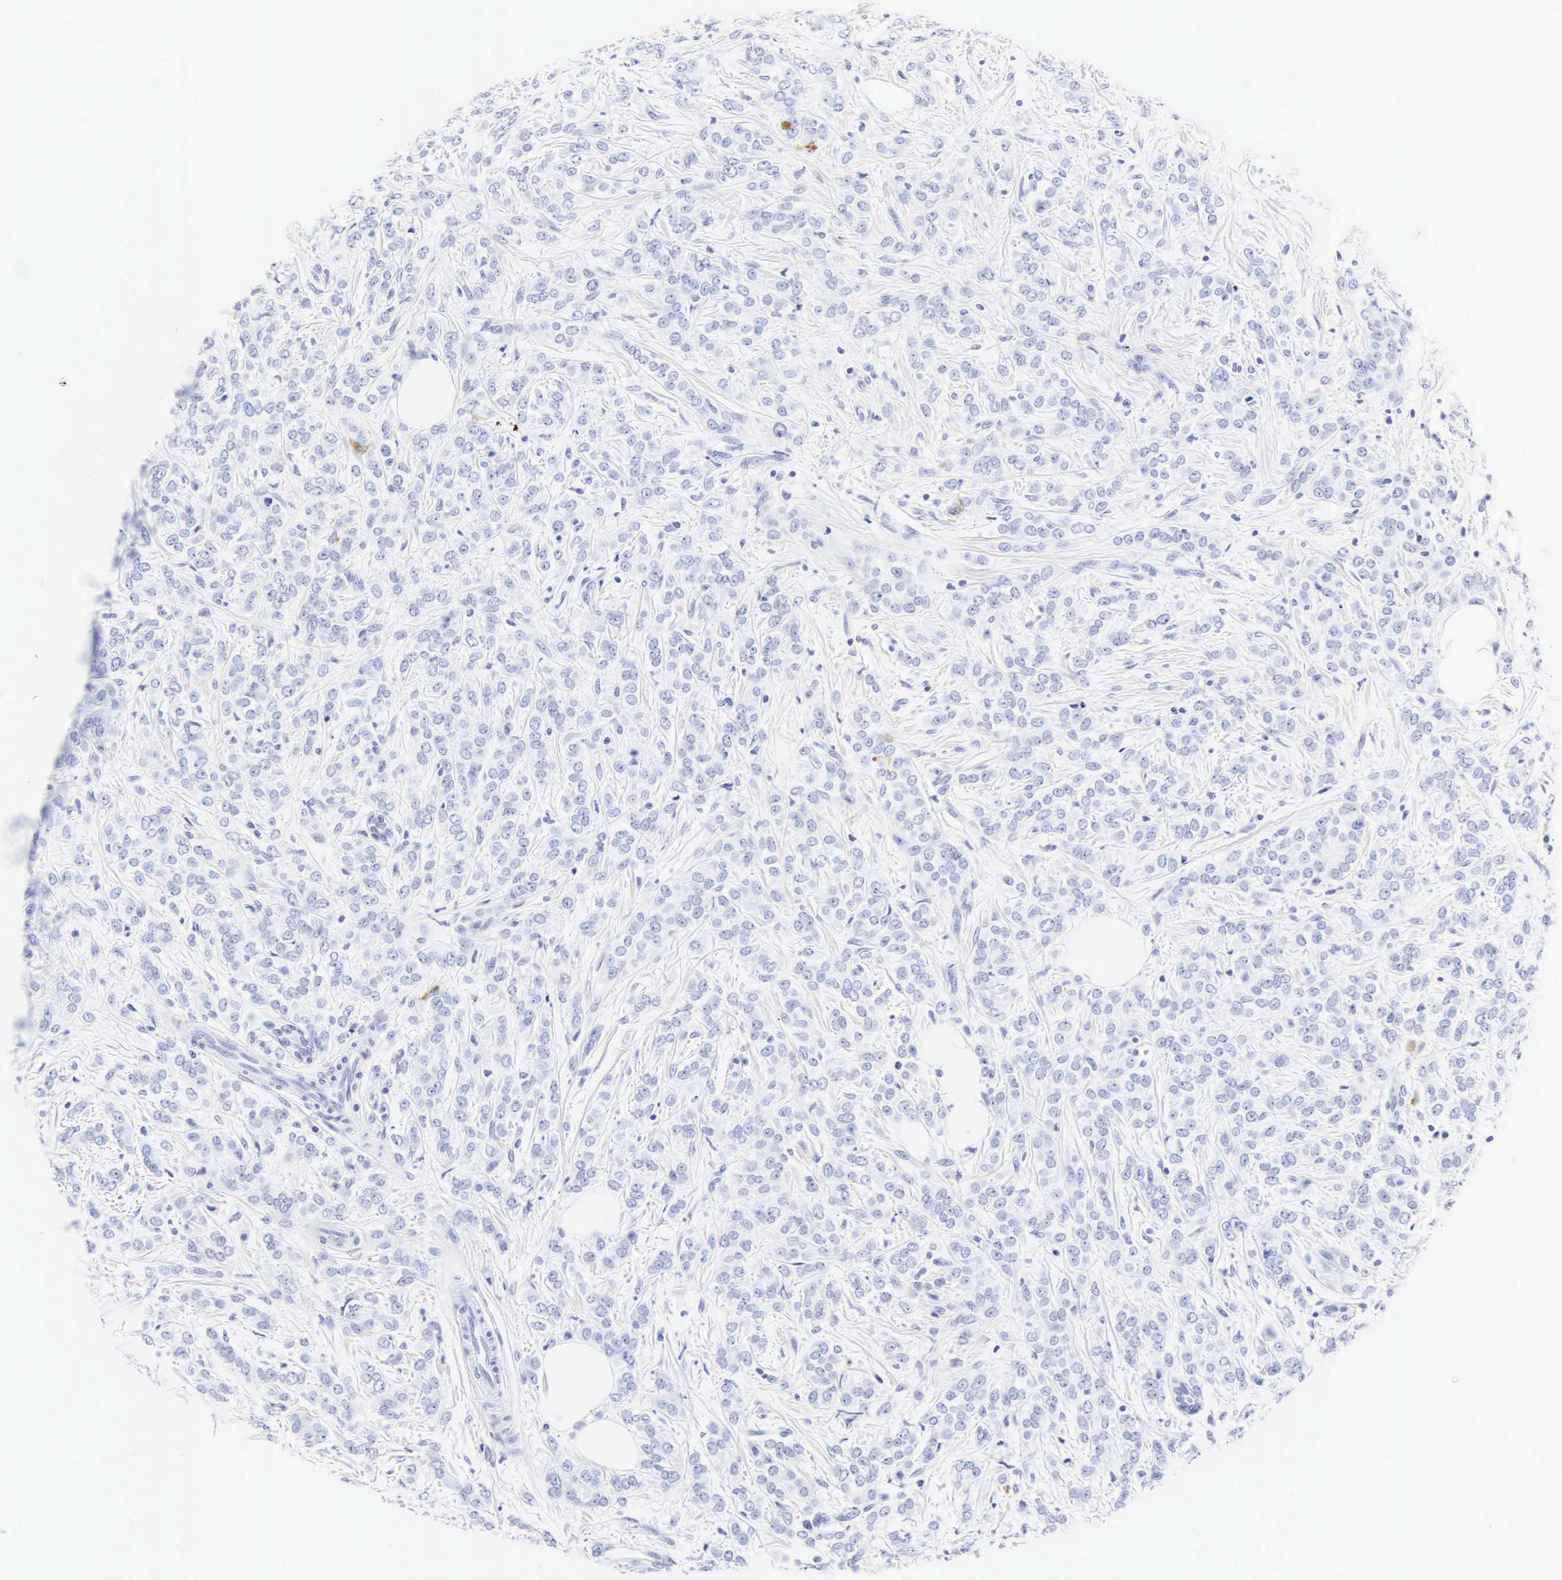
{"staining": {"intensity": "negative", "quantity": "none", "location": "none"}, "tissue": "breast cancer", "cell_type": "Tumor cells", "image_type": "cancer", "snomed": [{"axis": "morphology", "description": "Duct carcinoma"}, {"axis": "topography", "description": "Breast"}], "caption": "This histopathology image is of breast cancer stained with IHC to label a protein in brown with the nuclei are counter-stained blue. There is no positivity in tumor cells.", "gene": "CGB3", "patient": {"sex": "female", "age": 53}}